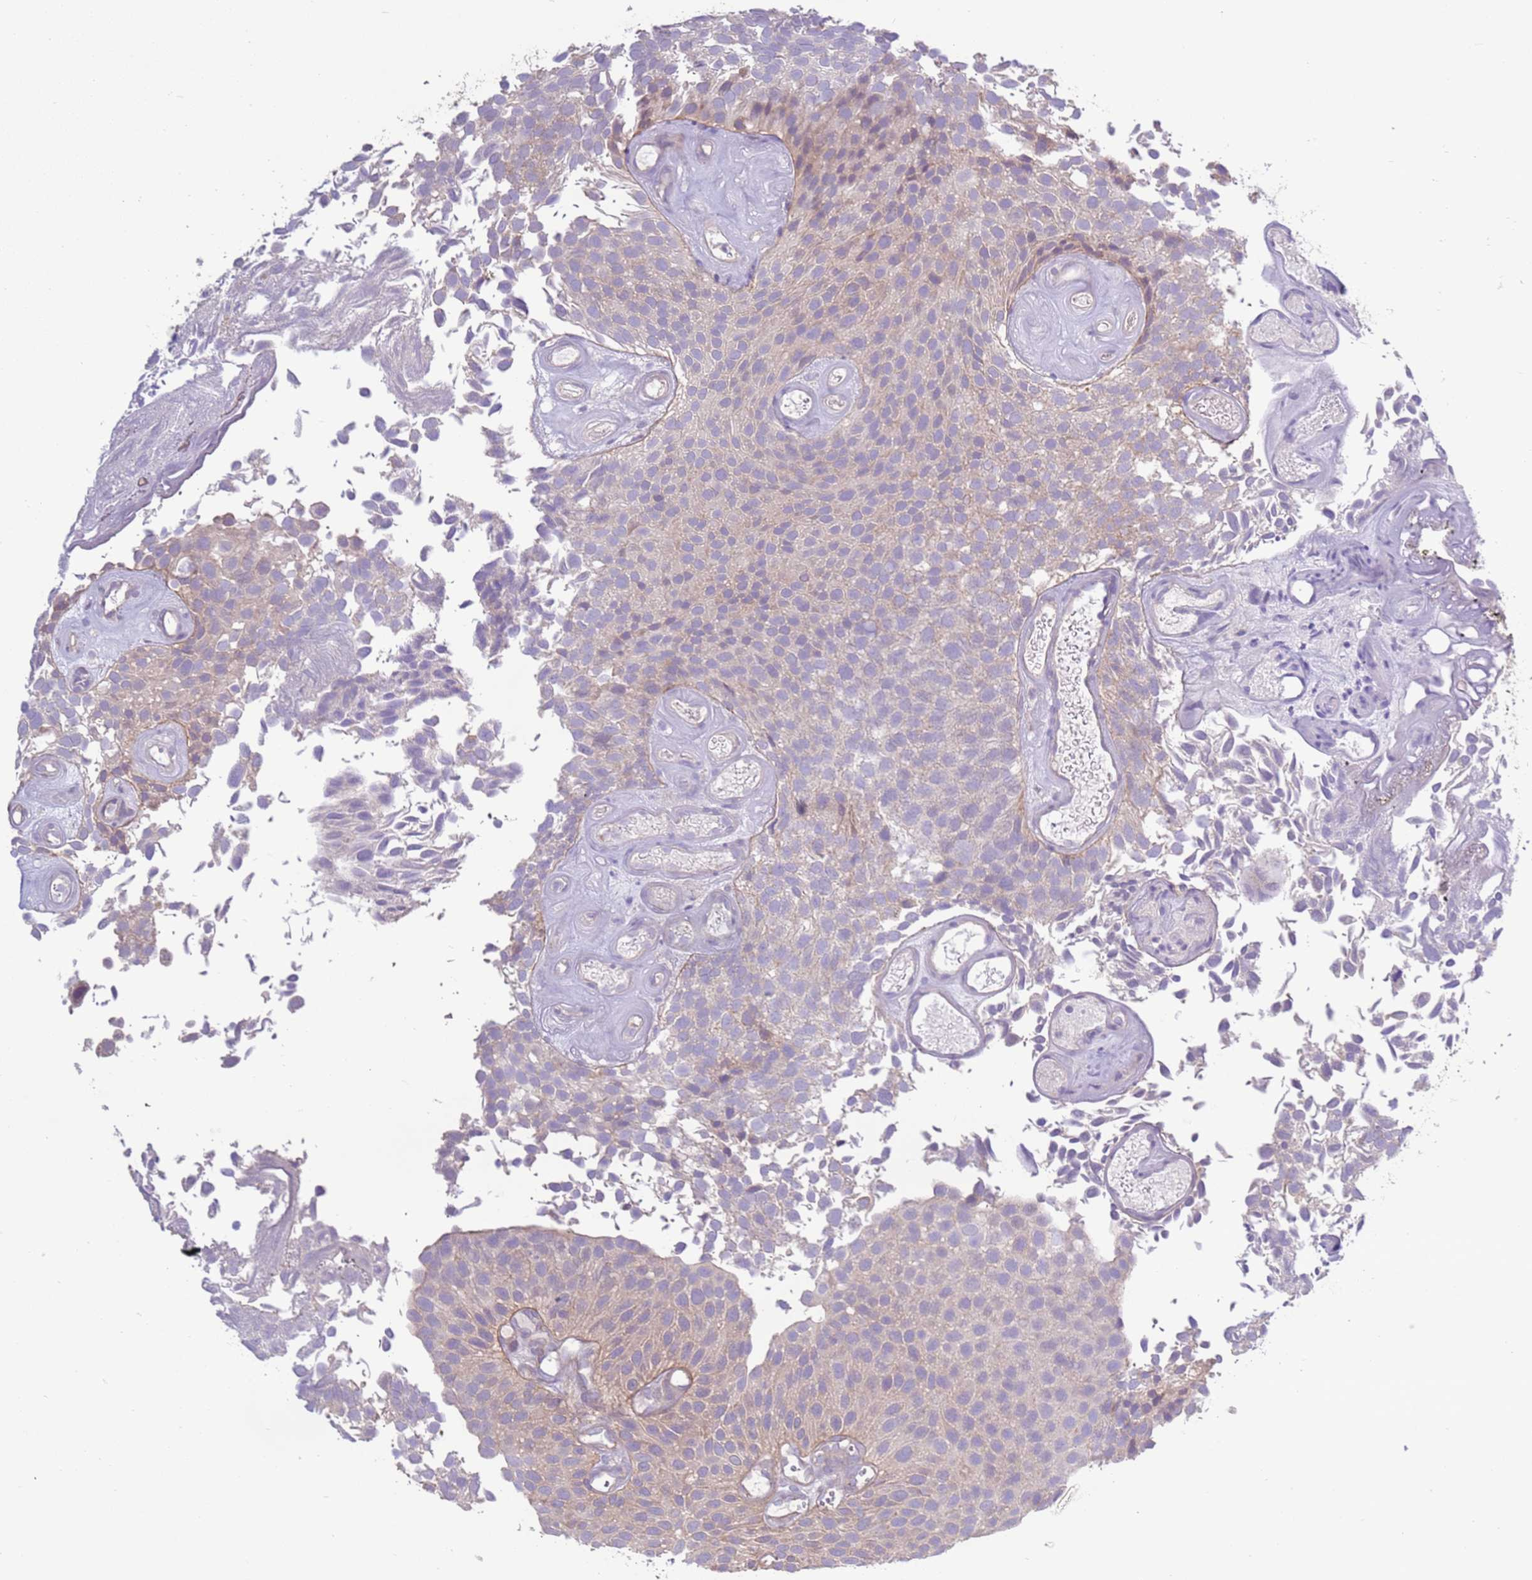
{"staining": {"intensity": "weak", "quantity": "<25%", "location": "cytoplasmic/membranous"}, "tissue": "urothelial cancer", "cell_type": "Tumor cells", "image_type": "cancer", "snomed": [{"axis": "morphology", "description": "Urothelial carcinoma, Low grade"}, {"axis": "topography", "description": "Urinary bladder"}], "caption": "Immunohistochemistry of low-grade urothelial carcinoma demonstrates no expression in tumor cells. Nuclei are stained in blue.", "gene": "EVA1B", "patient": {"sex": "male", "age": 89}}